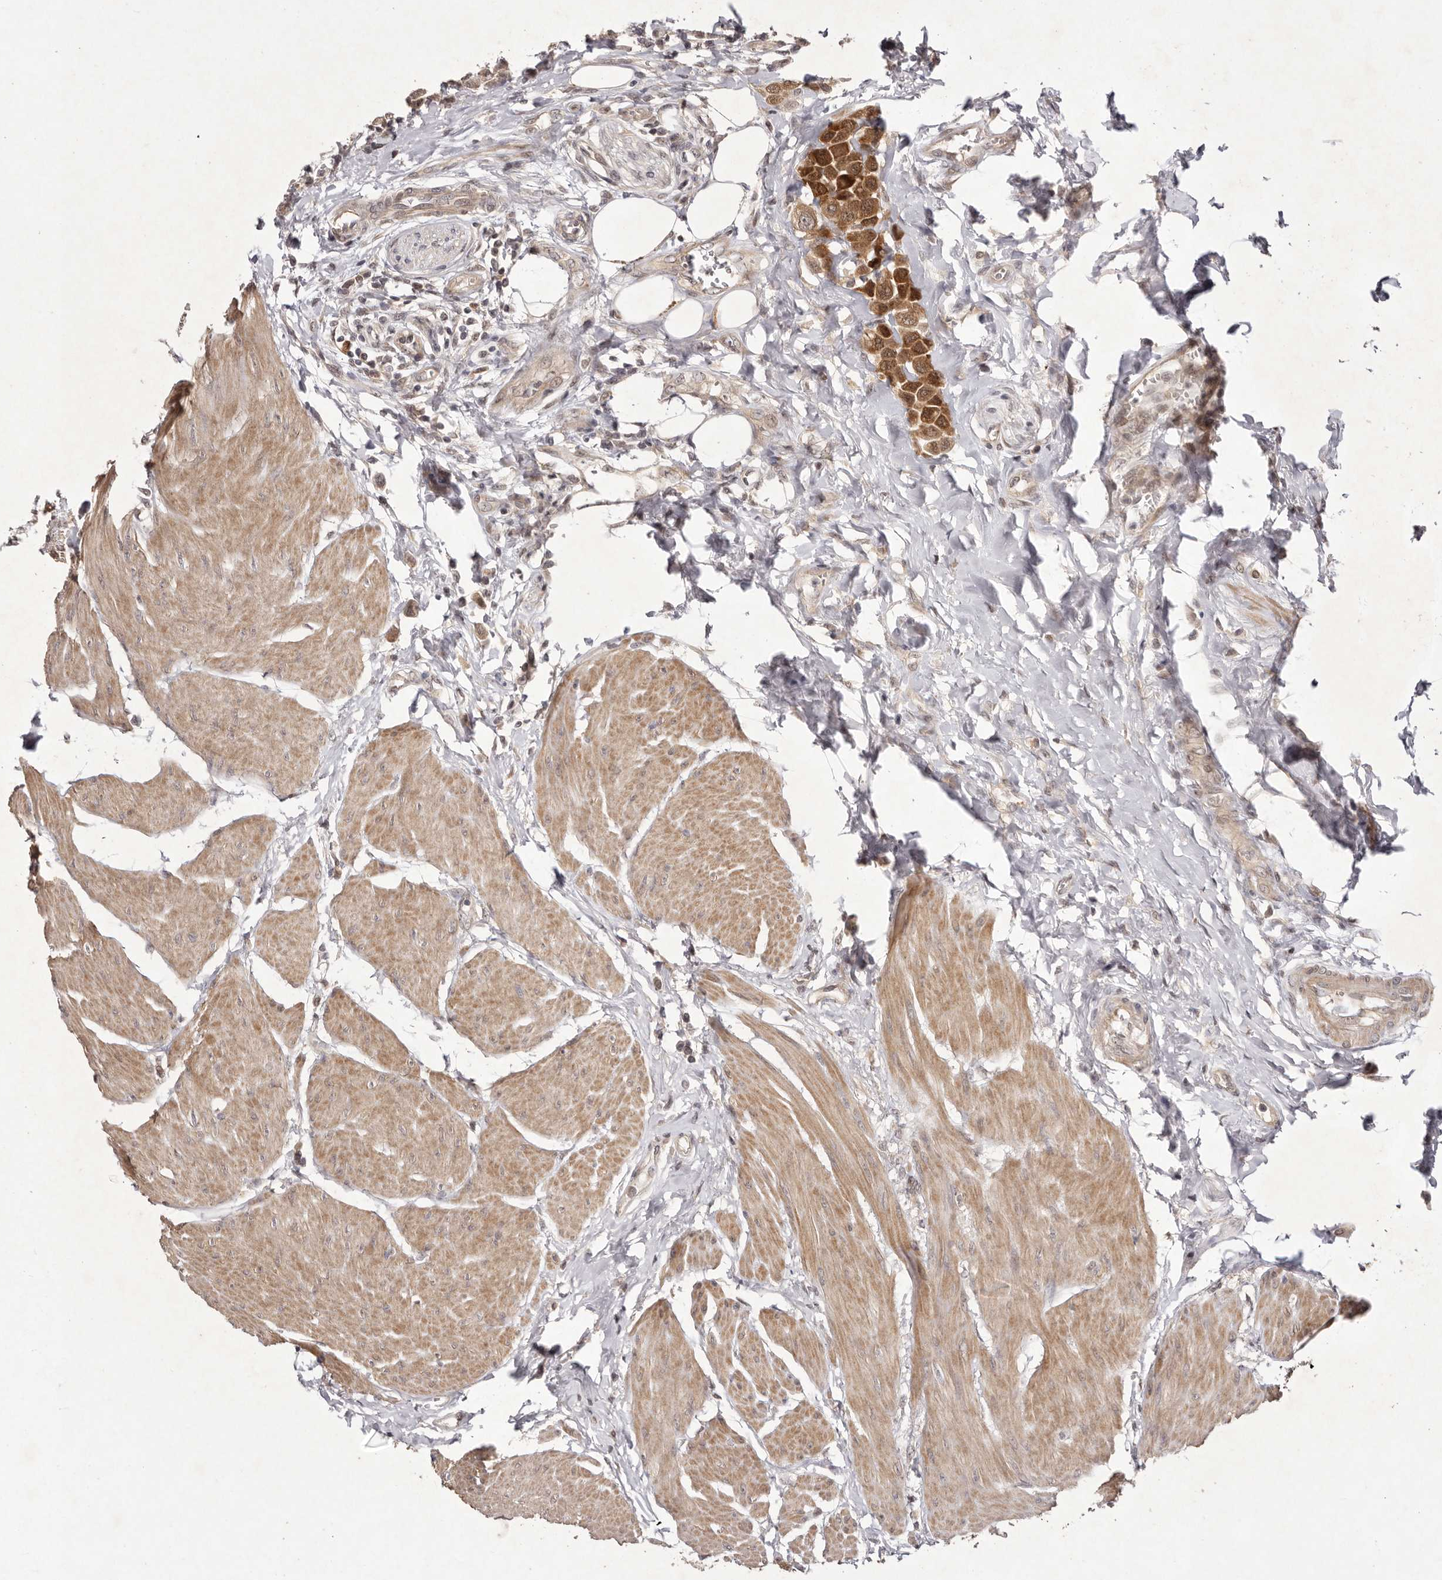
{"staining": {"intensity": "moderate", "quantity": ">75%", "location": "cytoplasmic/membranous"}, "tissue": "urothelial cancer", "cell_type": "Tumor cells", "image_type": "cancer", "snomed": [{"axis": "morphology", "description": "Urothelial carcinoma, High grade"}, {"axis": "topography", "description": "Urinary bladder"}], "caption": "IHC image of human urothelial carcinoma (high-grade) stained for a protein (brown), which shows medium levels of moderate cytoplasmic/membranous positivity in about >75% of tumor cells.", "gene": "BUD31", "patient": {"sex": "male", "age": 50}}